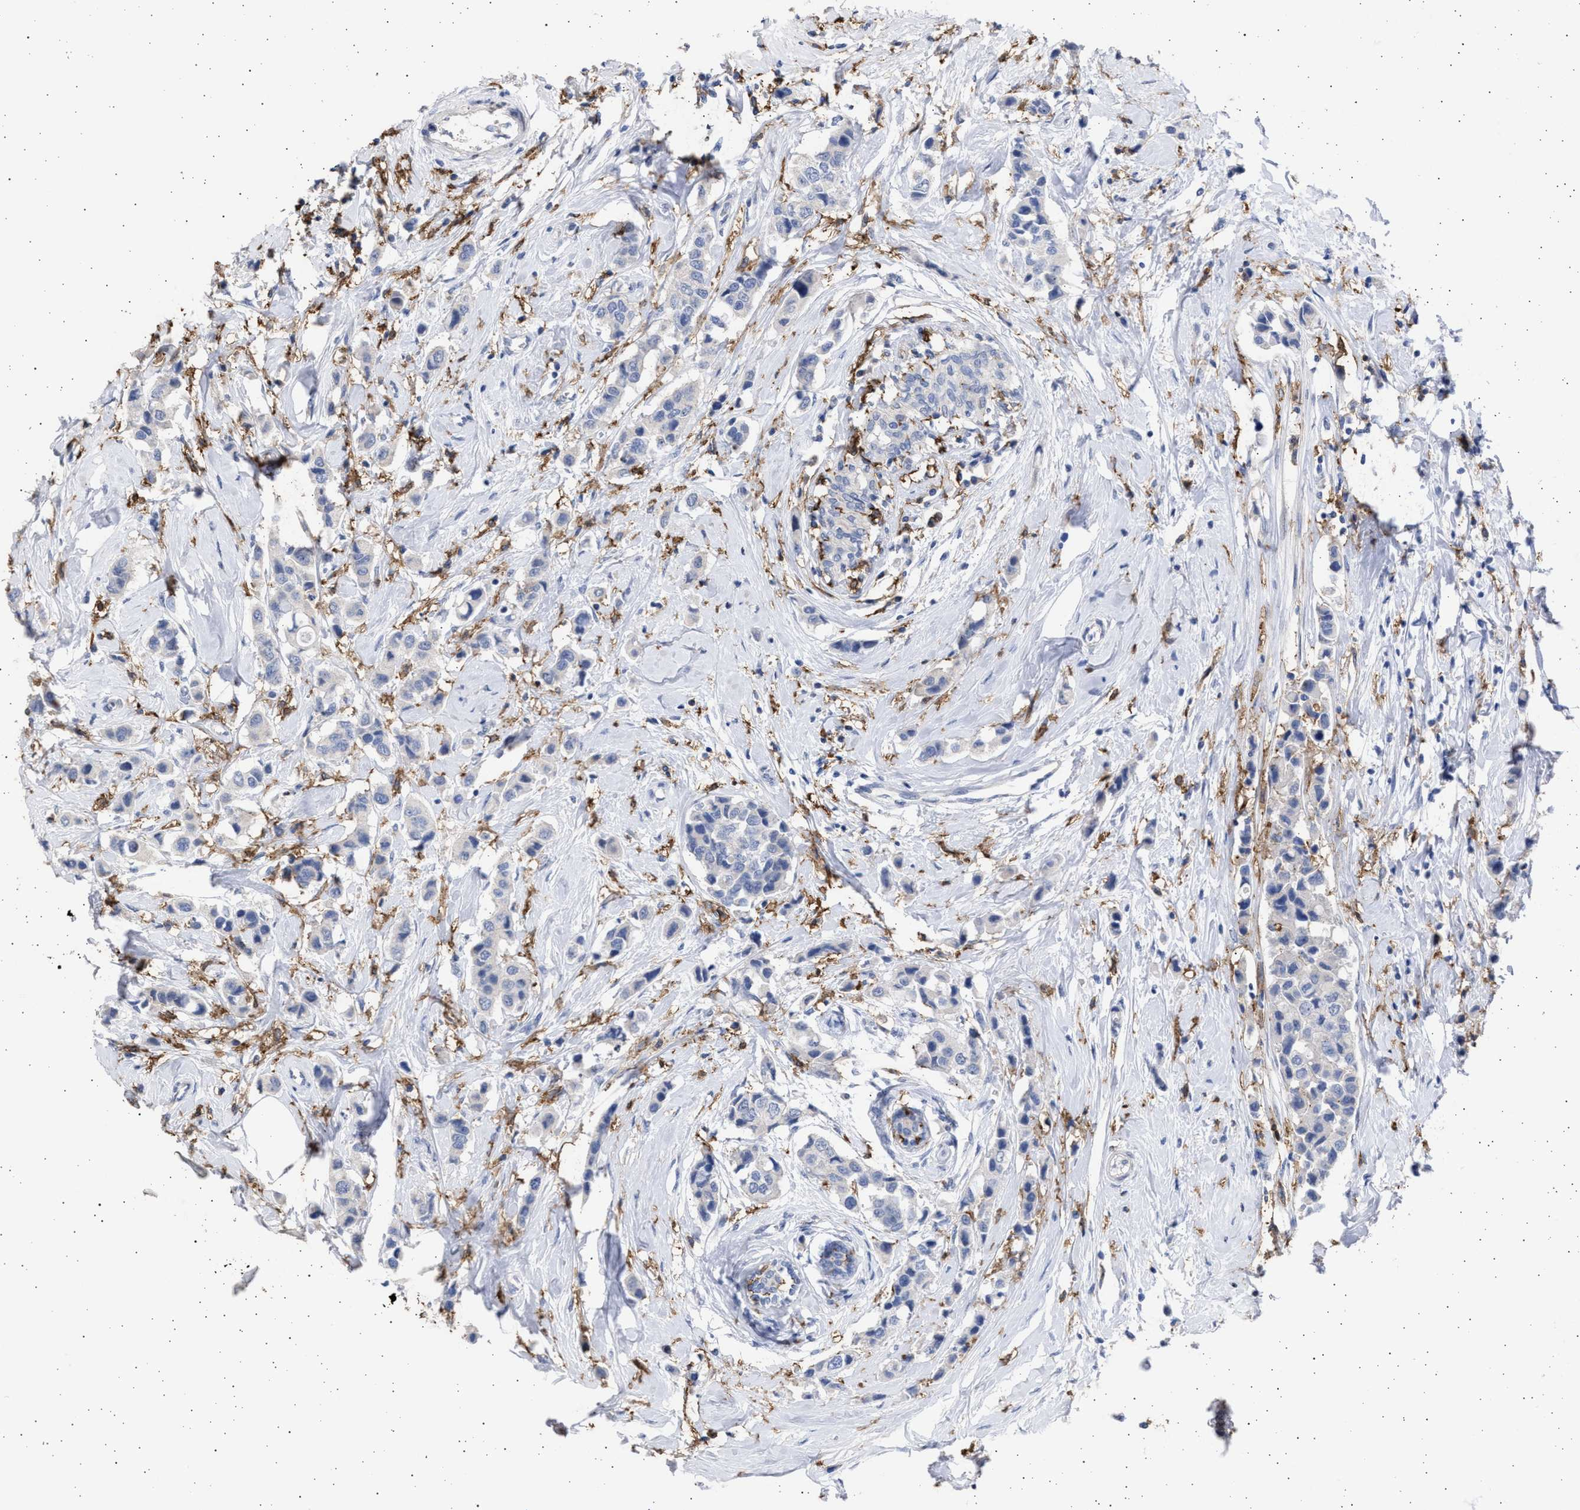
{"staining": {"intensity": "negative", "quantity": "none", "location": "none"}, "tissue": "breast cancer", "cell_type": "Tumor cells", "image_type": "cancer", "snomed": [{"axis": "morphology", "description": "Normal tissue, NOS"}, {"axis": "morphology", "description": "Duct carcinoma"}, {"axis": "topography", "description": "Breast"}], "caption": "Human breast cancer (intraductal carcinoma) stained for a protein using immunohistochemistry exhibits no positivity in tumor cells.", "gene": "FCER1A", "patient": {"sex": "female", "age": 50}}